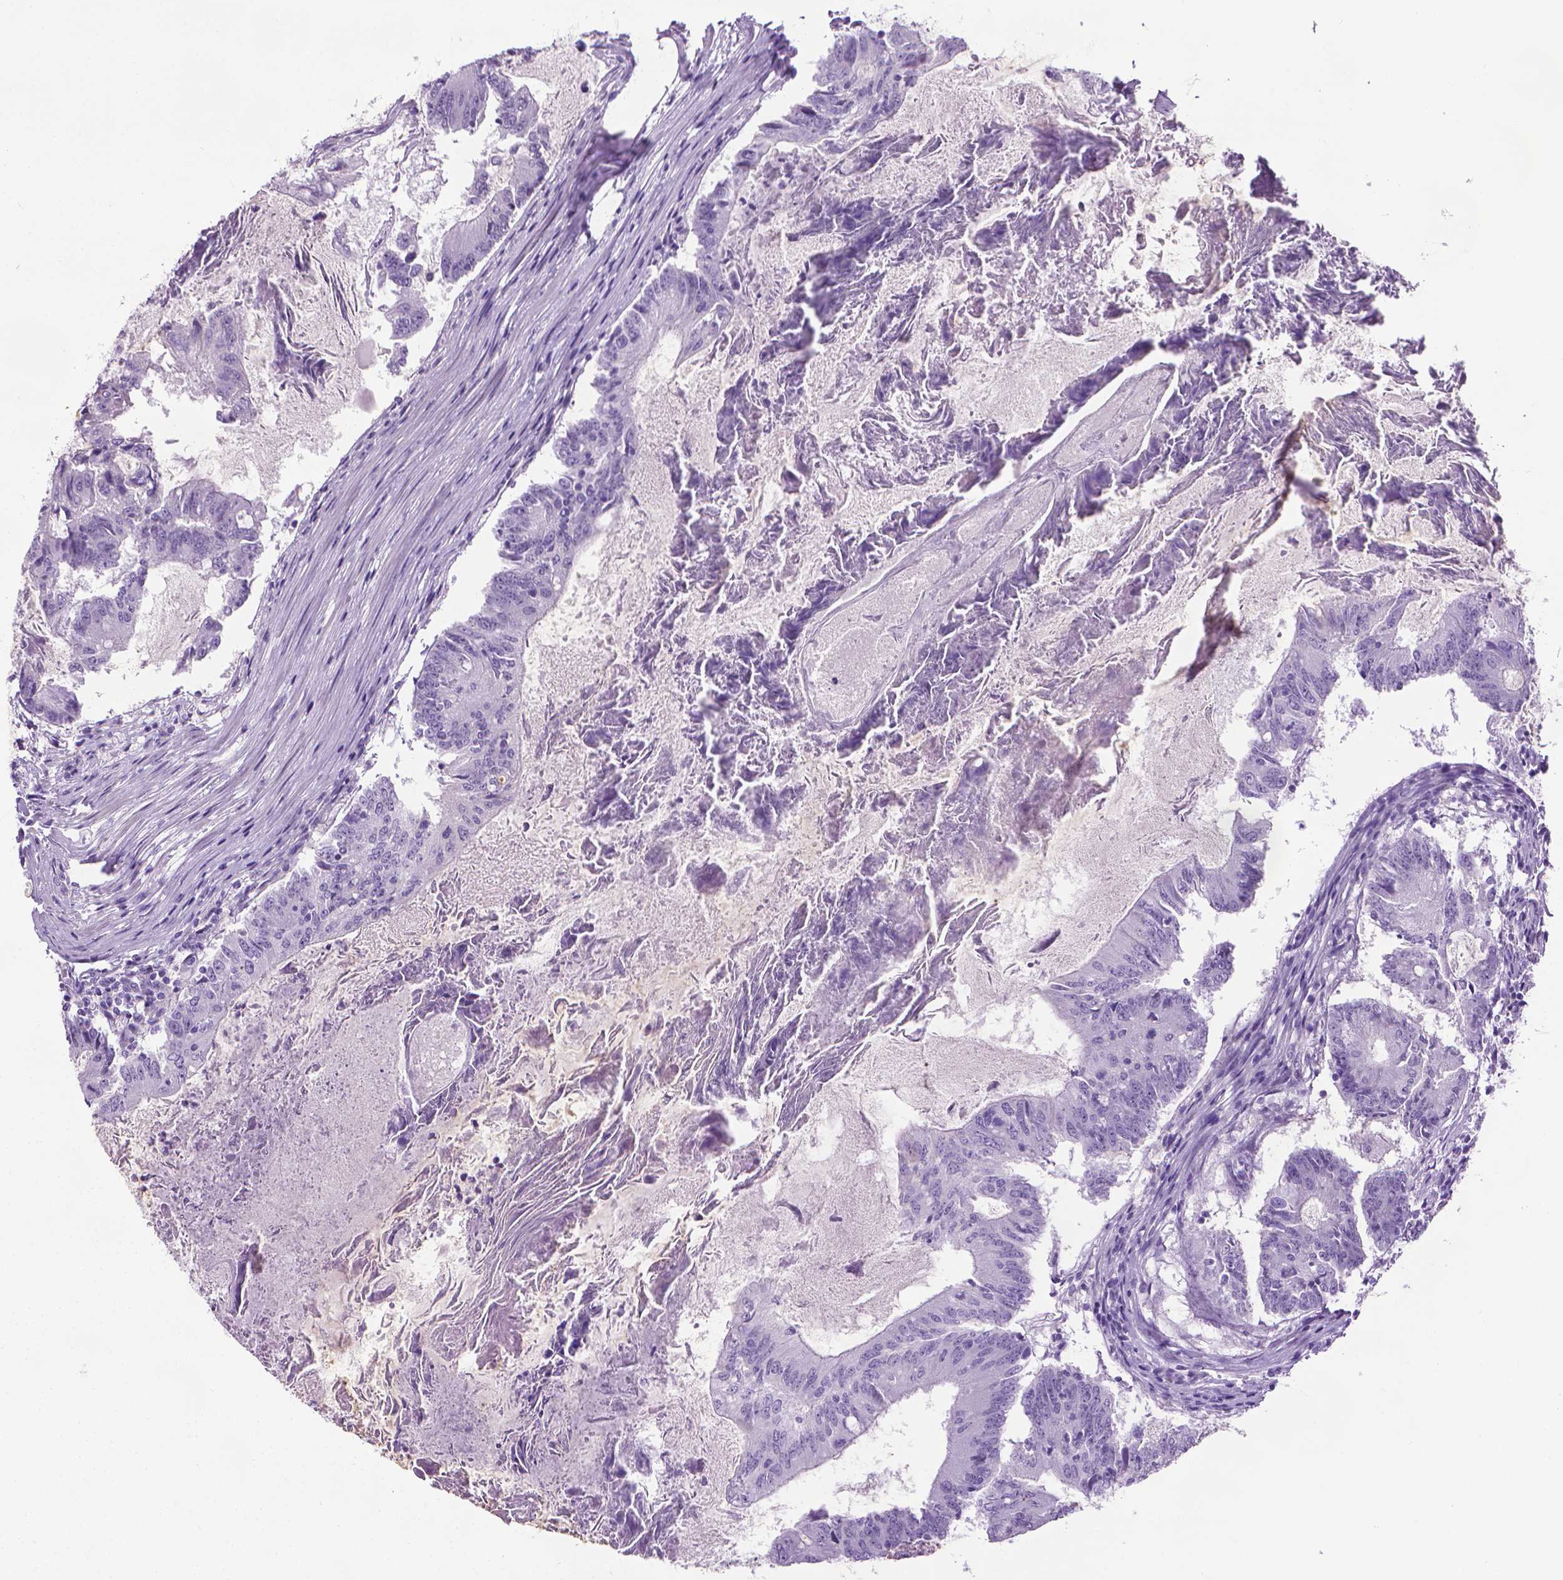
{"staining": {"intensity": "negative", "quantity": "none", "location": "none"}, "tissue": "colorectal cancer", "cell_type": "Tumor cells", "image_type": "cancer", "snomed": [{"axis": "morphology", "description": "Adenocarcinoma, NOS"}, {"axis": "topography", "description": "Colon"}], "caption": "A high-resolution image shows immunohistochemistry staining of colorectal adenocarcinoma, which shows no significant staining in tumor cells.", "gene": "DNAI7", "patient": {"sex": "female", "age": 70}}